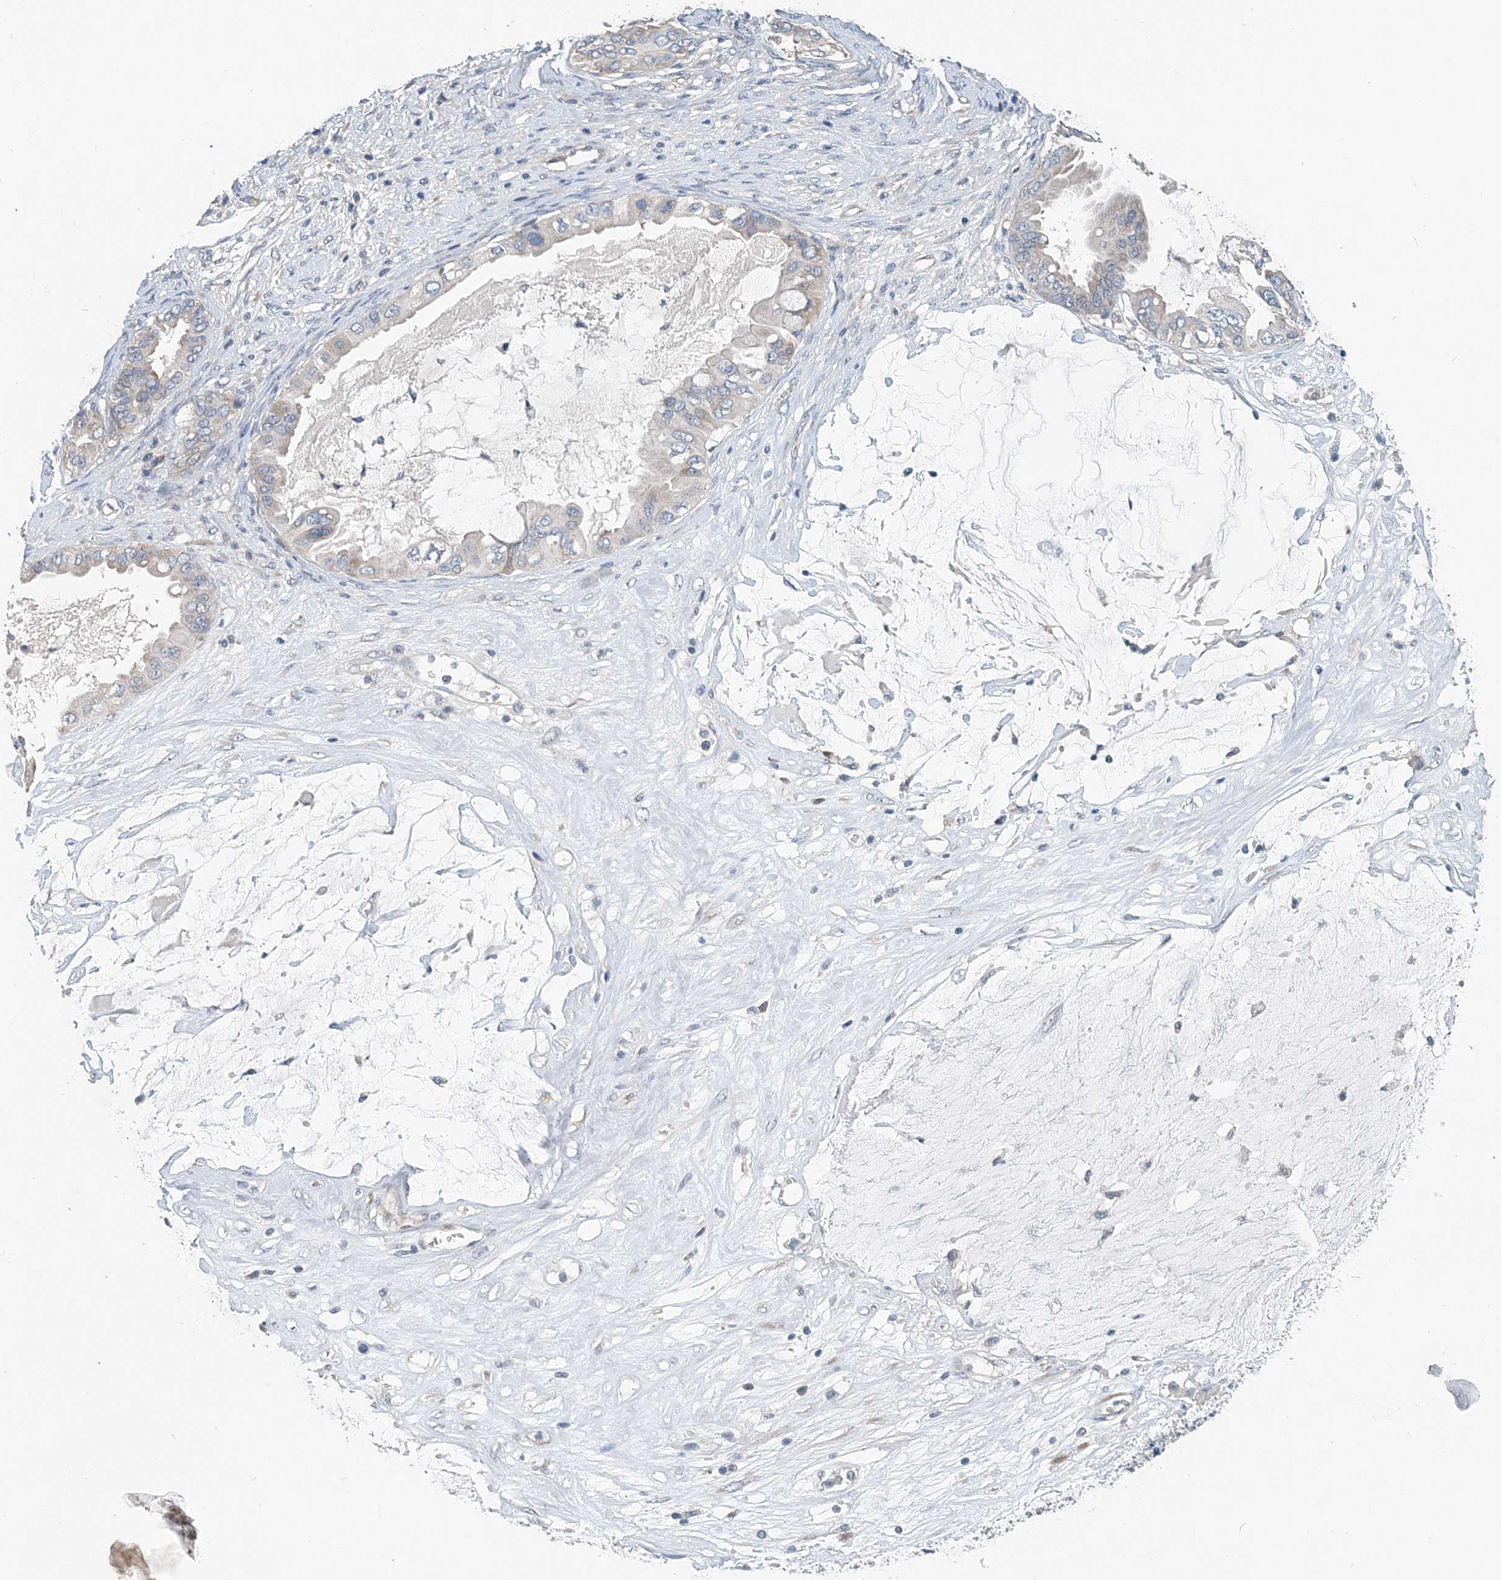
{"staining": {"intensity": "negative", "quantity": "none", "location": "none"}, "tissue": "ovarian cancer", "cell_type": "Tumor cells", "image_type": "cancer", "snomed": [{"axis": "morphology", "description": "Cystadenocarcinoma, mucinous, NOS"}, {"axis": "topography", "description": "Ovary"}], "caption": "Photomicrograph shows no significant protein positivity in tumor cells of ovarian mucinous cystadenocarcinoma.", "gene": "EEF1A2", "patient": {"sex": "female", "age": 80}}